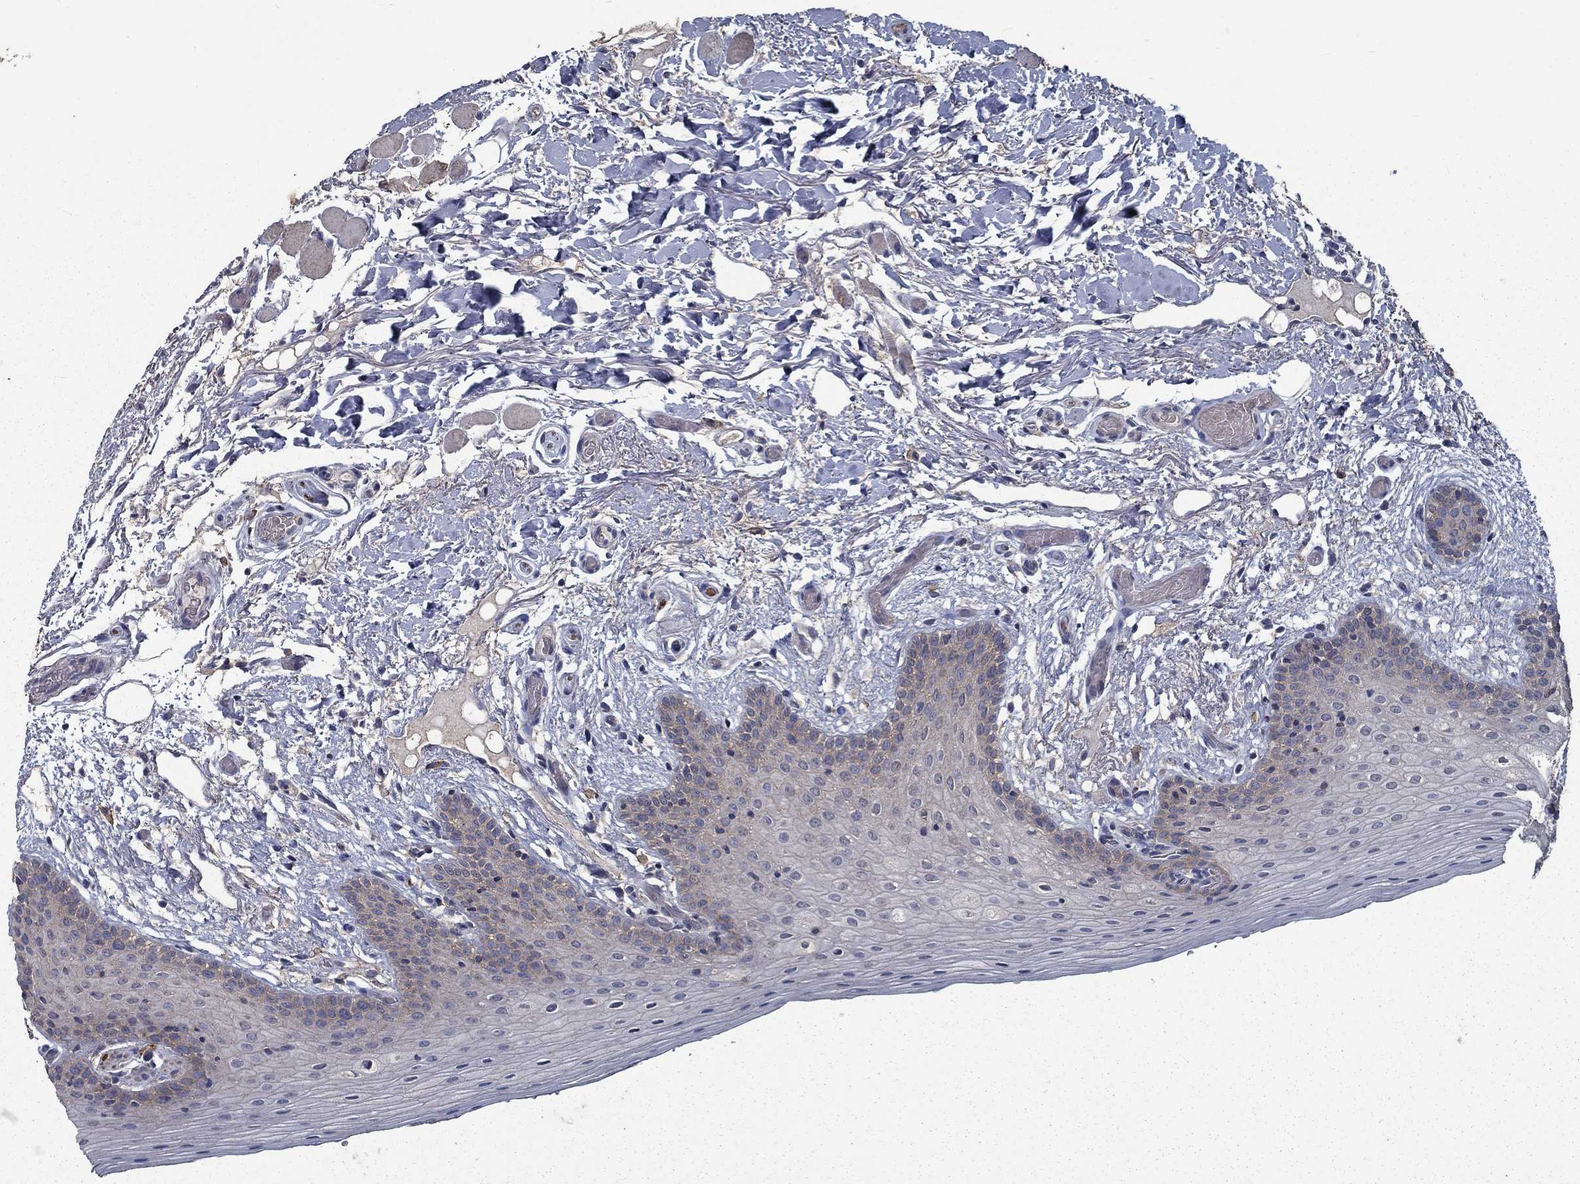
{"staining": {"intensity": "weak", "quantity": "<25%", "location": "cytoplasmic/membranous"}, "tissue": "oral mucosa", "cell_type": "Squamous epithelial cells", "image_type": "normal", "snomed": [{"axis": "morphology", "description": "Normal tissue, NOS"}, {"axis": "topography", "description": "Oral tissue"}, {"axis": "topography", "description": "Tounge, NOS"}], "caption": "High magnification brightfield microscopy of benign oral mucosa stained with DAB (brown) and counterstained with hematoxylin (blue): squamous epithelial cells show no significant positivity. (IHC, brightfield microscopy, high magnification).", "gene": "SLC44A1", "patient": {"sex": "female", "age": 86}}